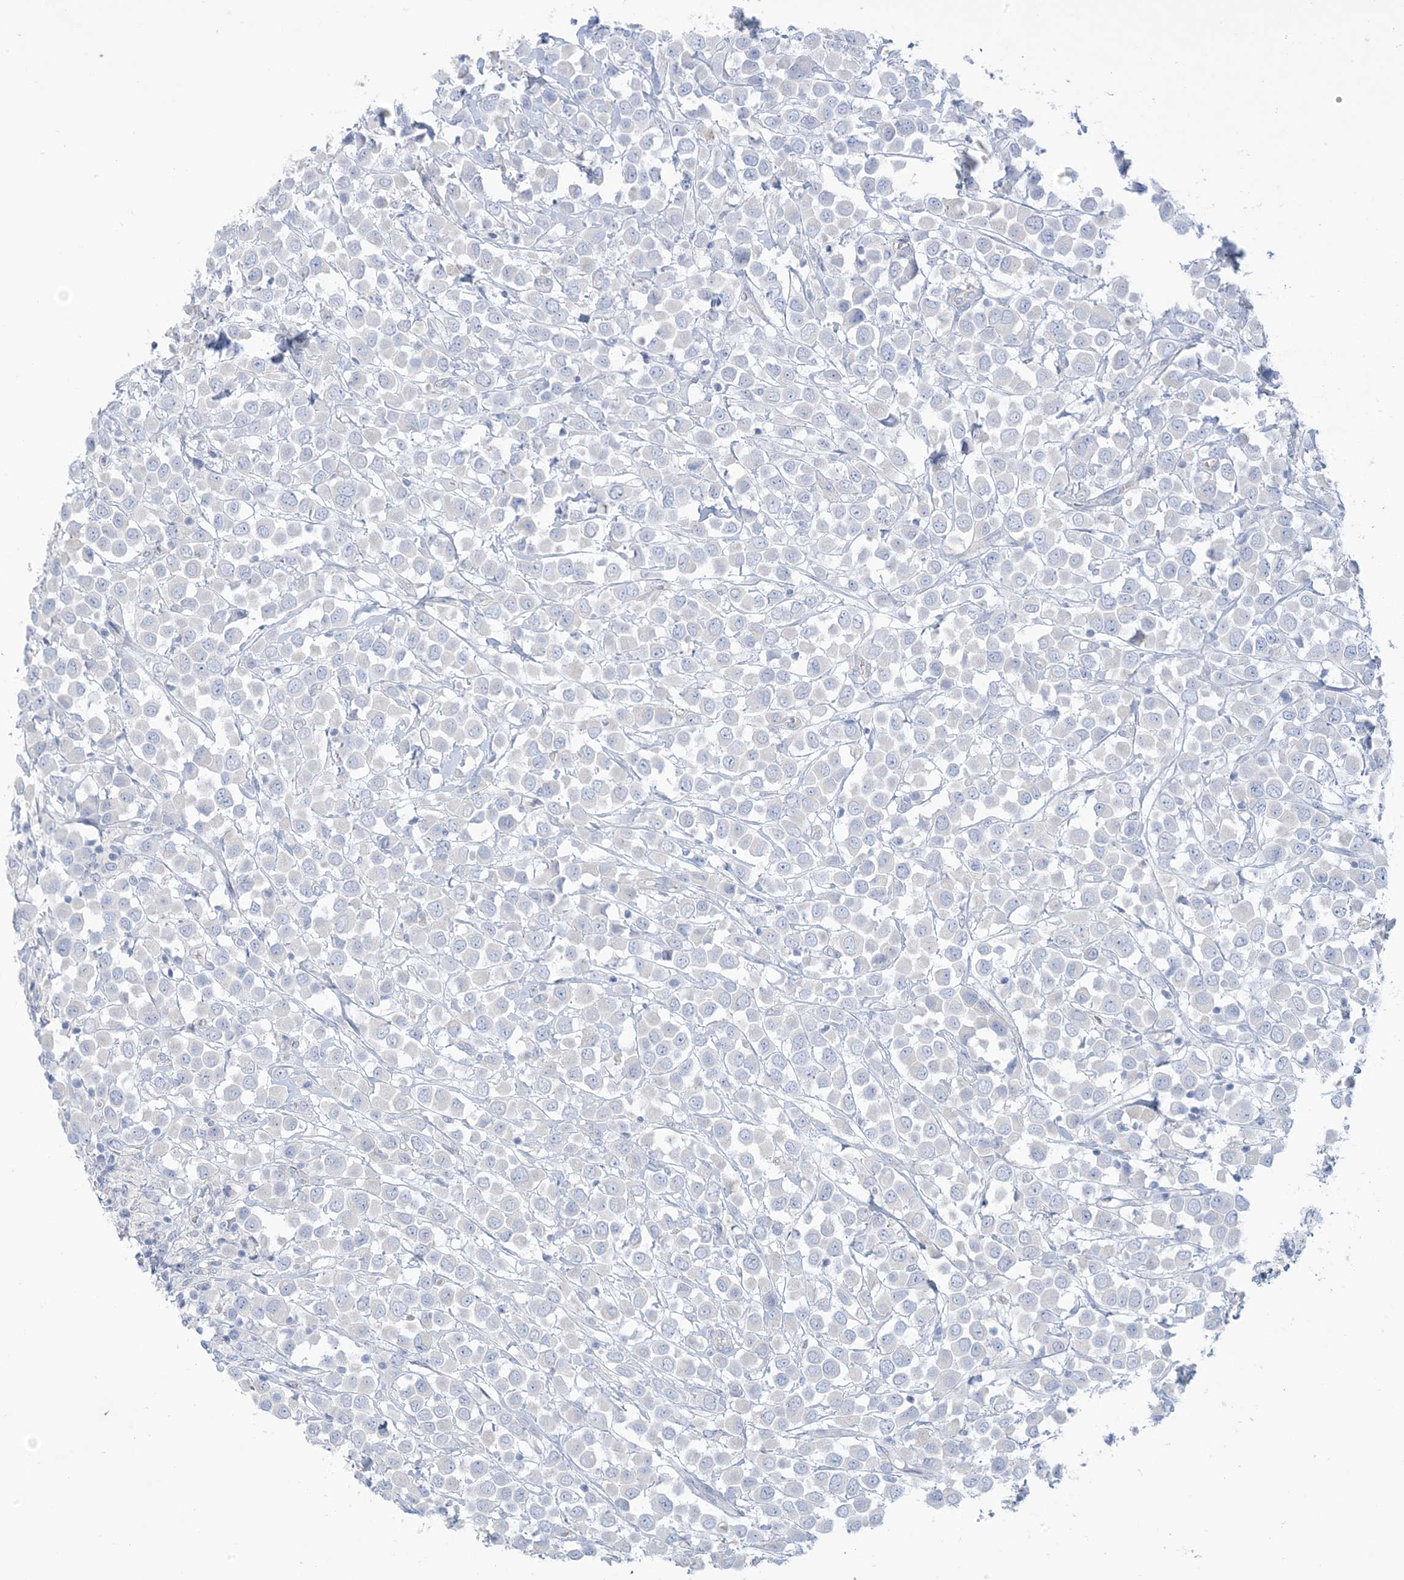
{"staining": {"intensity": "negative", "quantity": "none", "location": "none"}, "tissue": "breast cancer", "cell_type": "Tumor cells", "image_type": "cancer", "snomed": [{"axis": "morphology", "description": "Duct carcinoma"}, {"axis": "topography", "description": "Breast"}], "caption": "Immunohistochemistry (IHC) of breast cancer displays no positivity in tumor cells.", "gene": "MTHFD2L", "patient": {"sex": "female", "age": 61}}